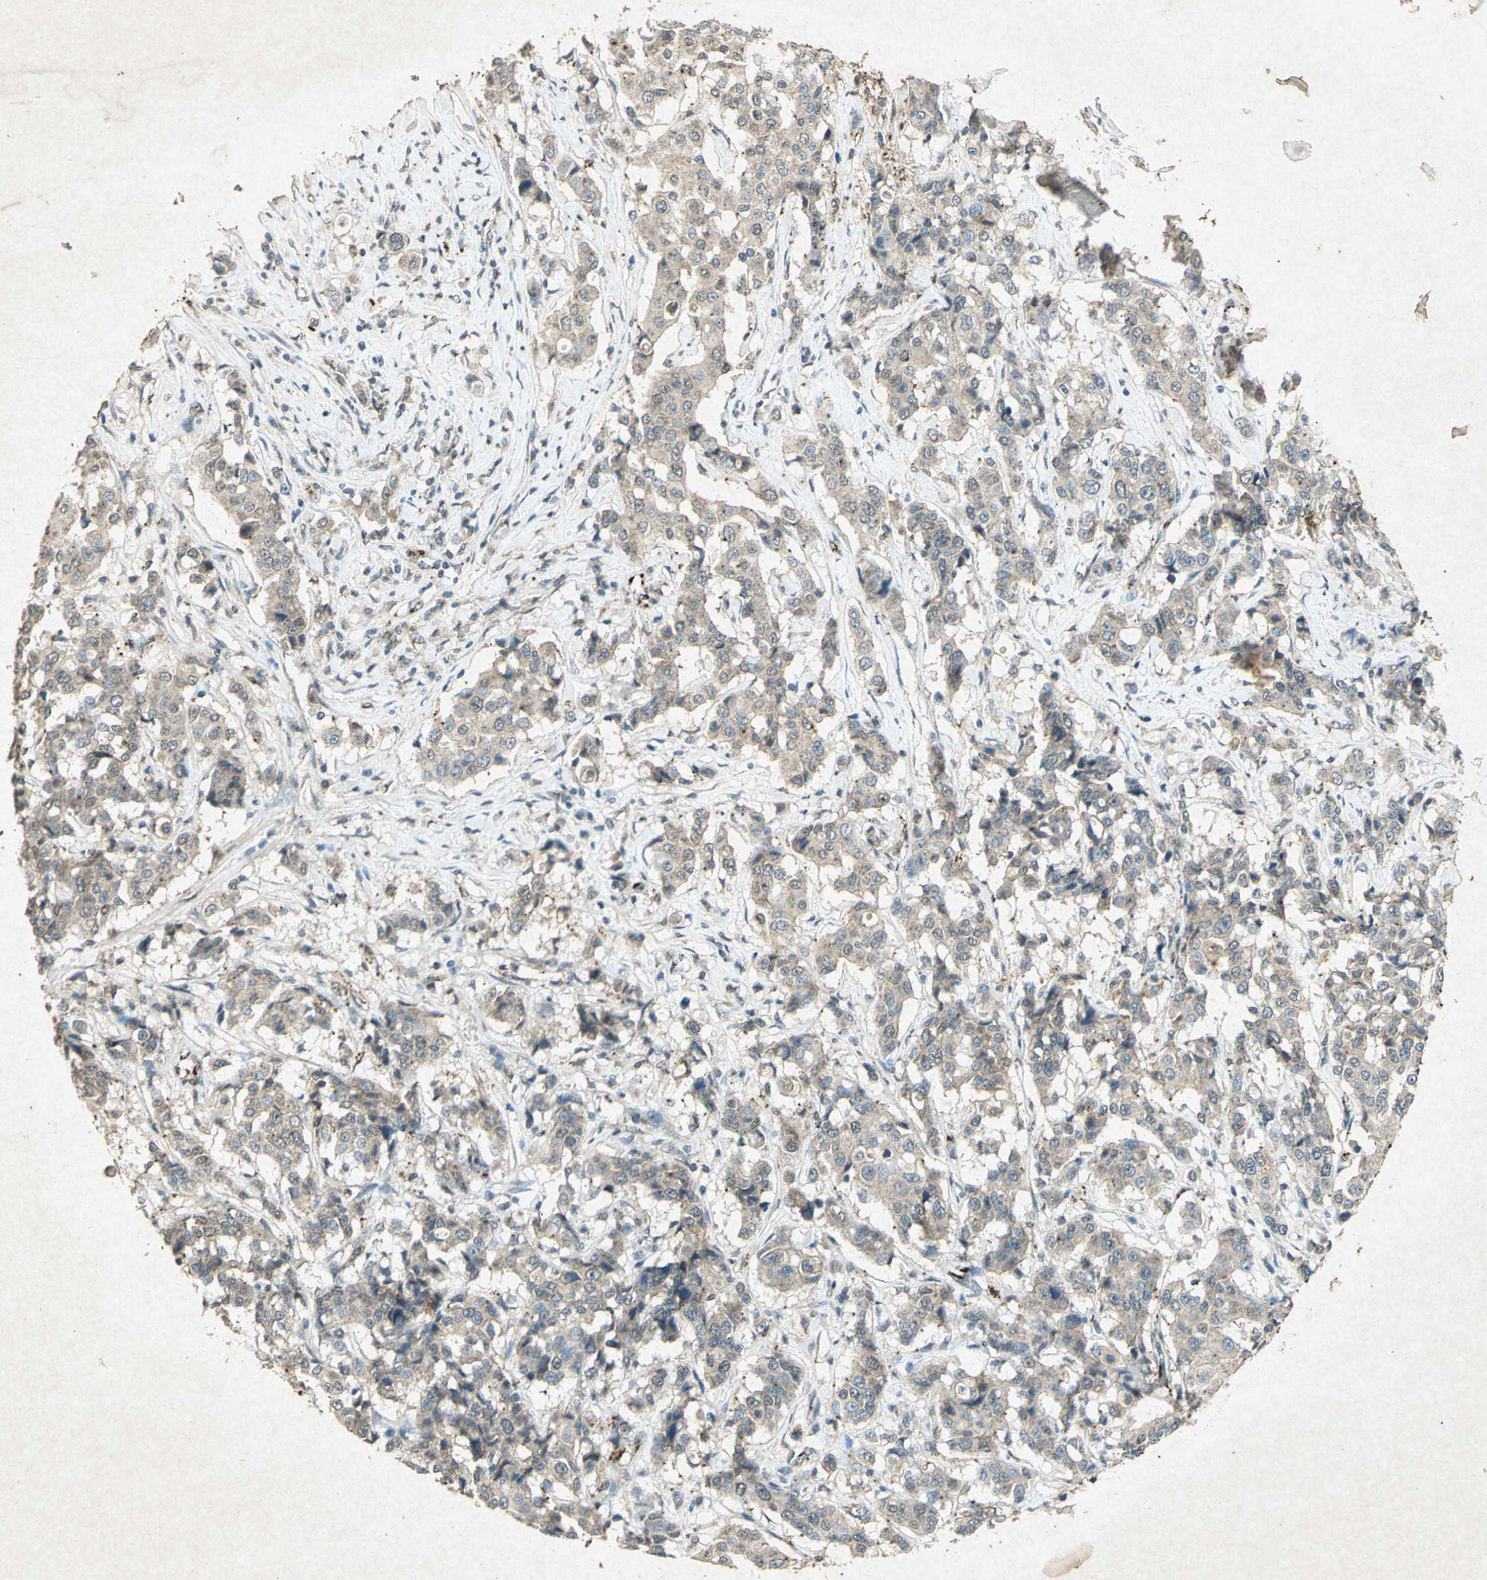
{"staining": {"intensity": "weak", "quantity": ">75%", "location": "cytoplasmic/membranous"}, "tissue": "breast cancer", "cell_type": "Tumor cells", "image_type": "cancer", "snomed": [{"axis": "morphology", "description": "Duct carcinoma"}, {"axis": "topography", "description": "Breast"}], "caption": "Breast cancer stained for a protein shows weak cytoplasmic/membranous positivity in tumor cells.", "gene": "PSEN1", "patient": {"sex": "female", "age": 27}}